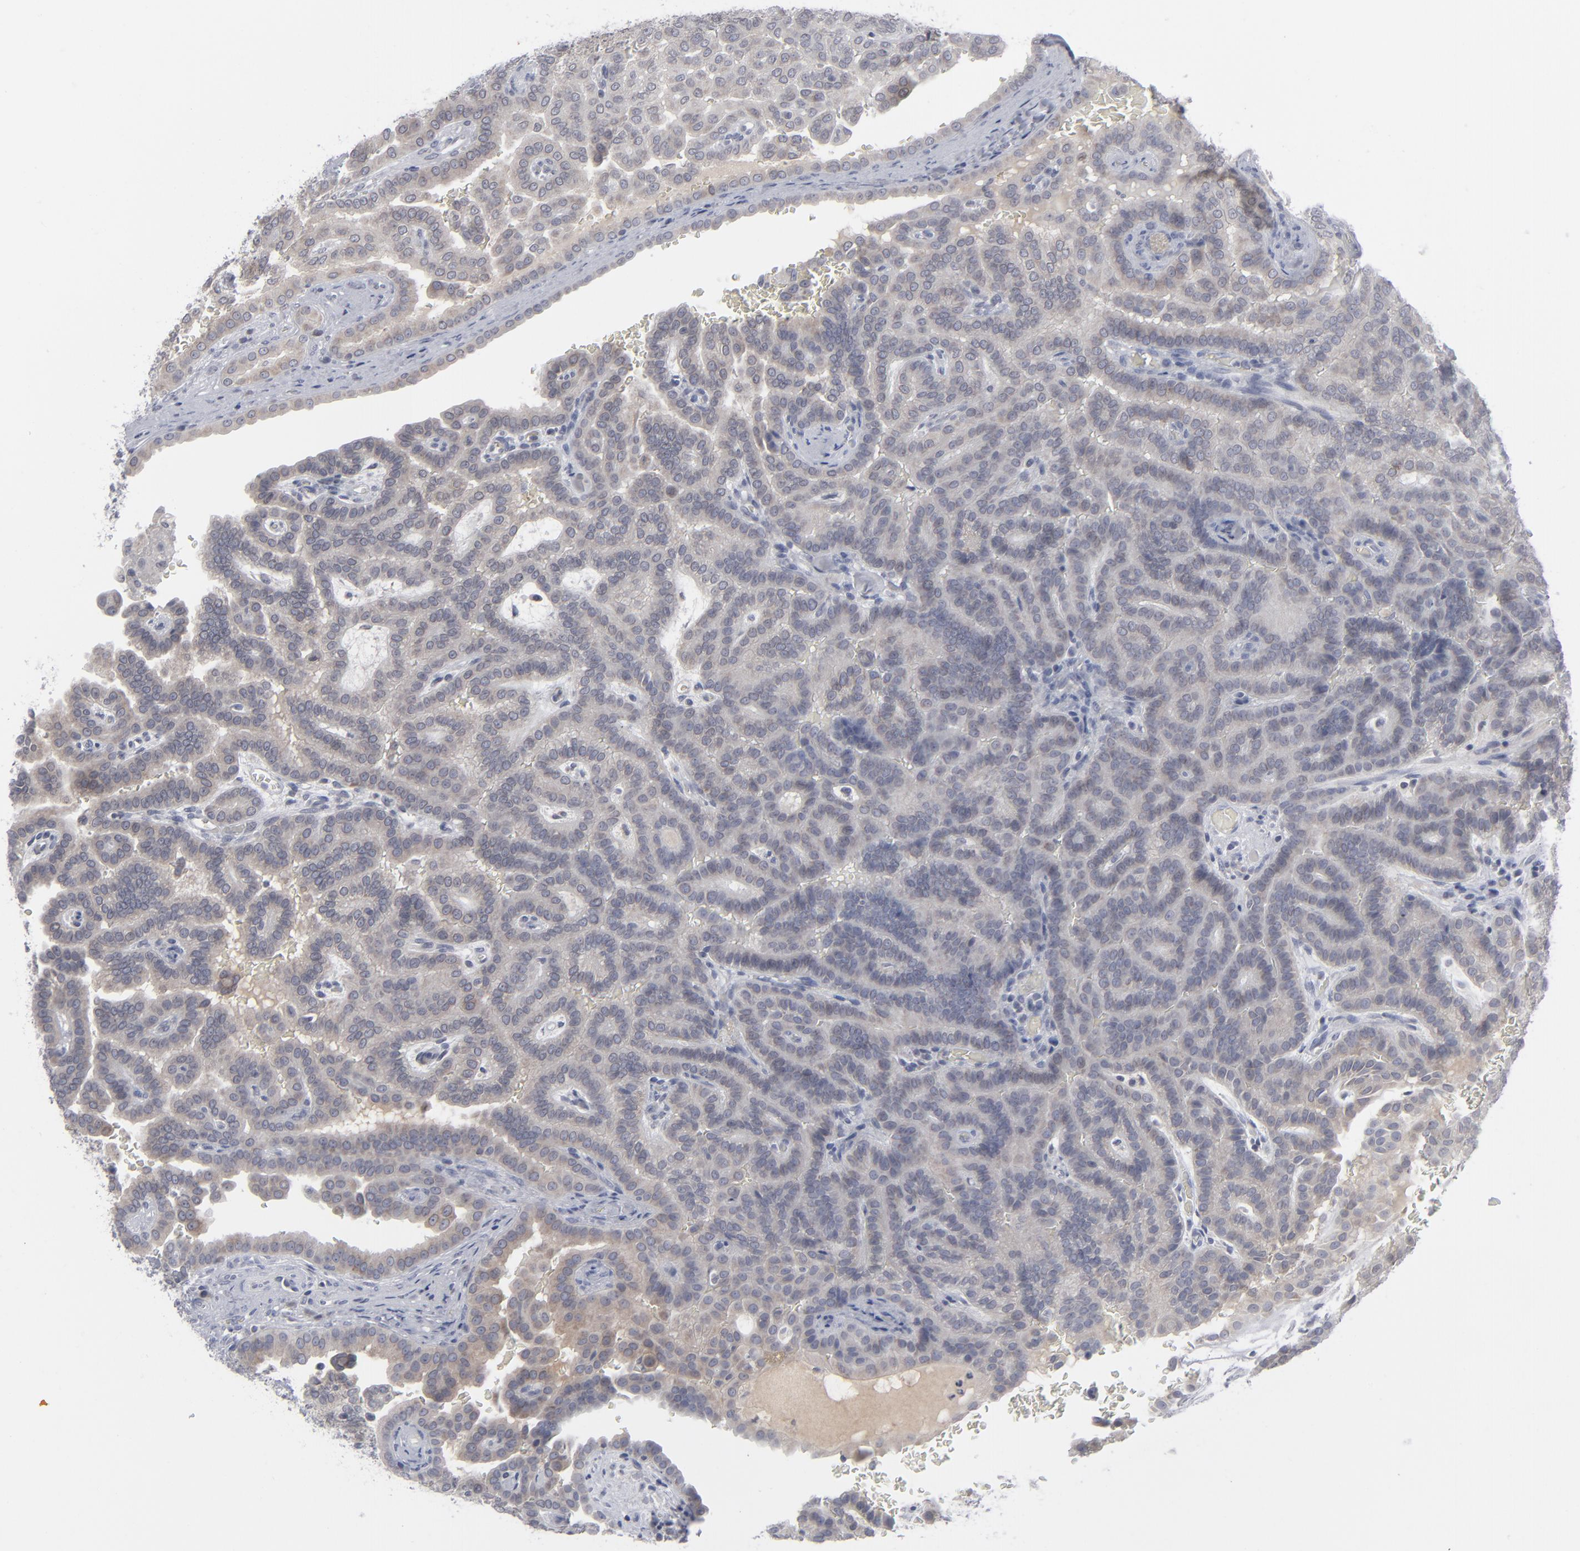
{"staining": {"intensity": "weak", "quantity": "25%-75%", "location": "cytoplasmic/membranous"}, "tissue": "renal cancer", "cell_type": "Tumor cells", "image_type": "cancer", "snomed": [{"axis": "morphology", "description": "Adenocarcinoma, NOS"}, {"axis": "topography", "description": "Kidney"}], "caption": "Weak cytoplasmic/membranous protein staining is present in about 25%-75% of tumor cells in renal cancer.", "gene": "NUP88", "patient": {"sex": "male", "age": 61}}